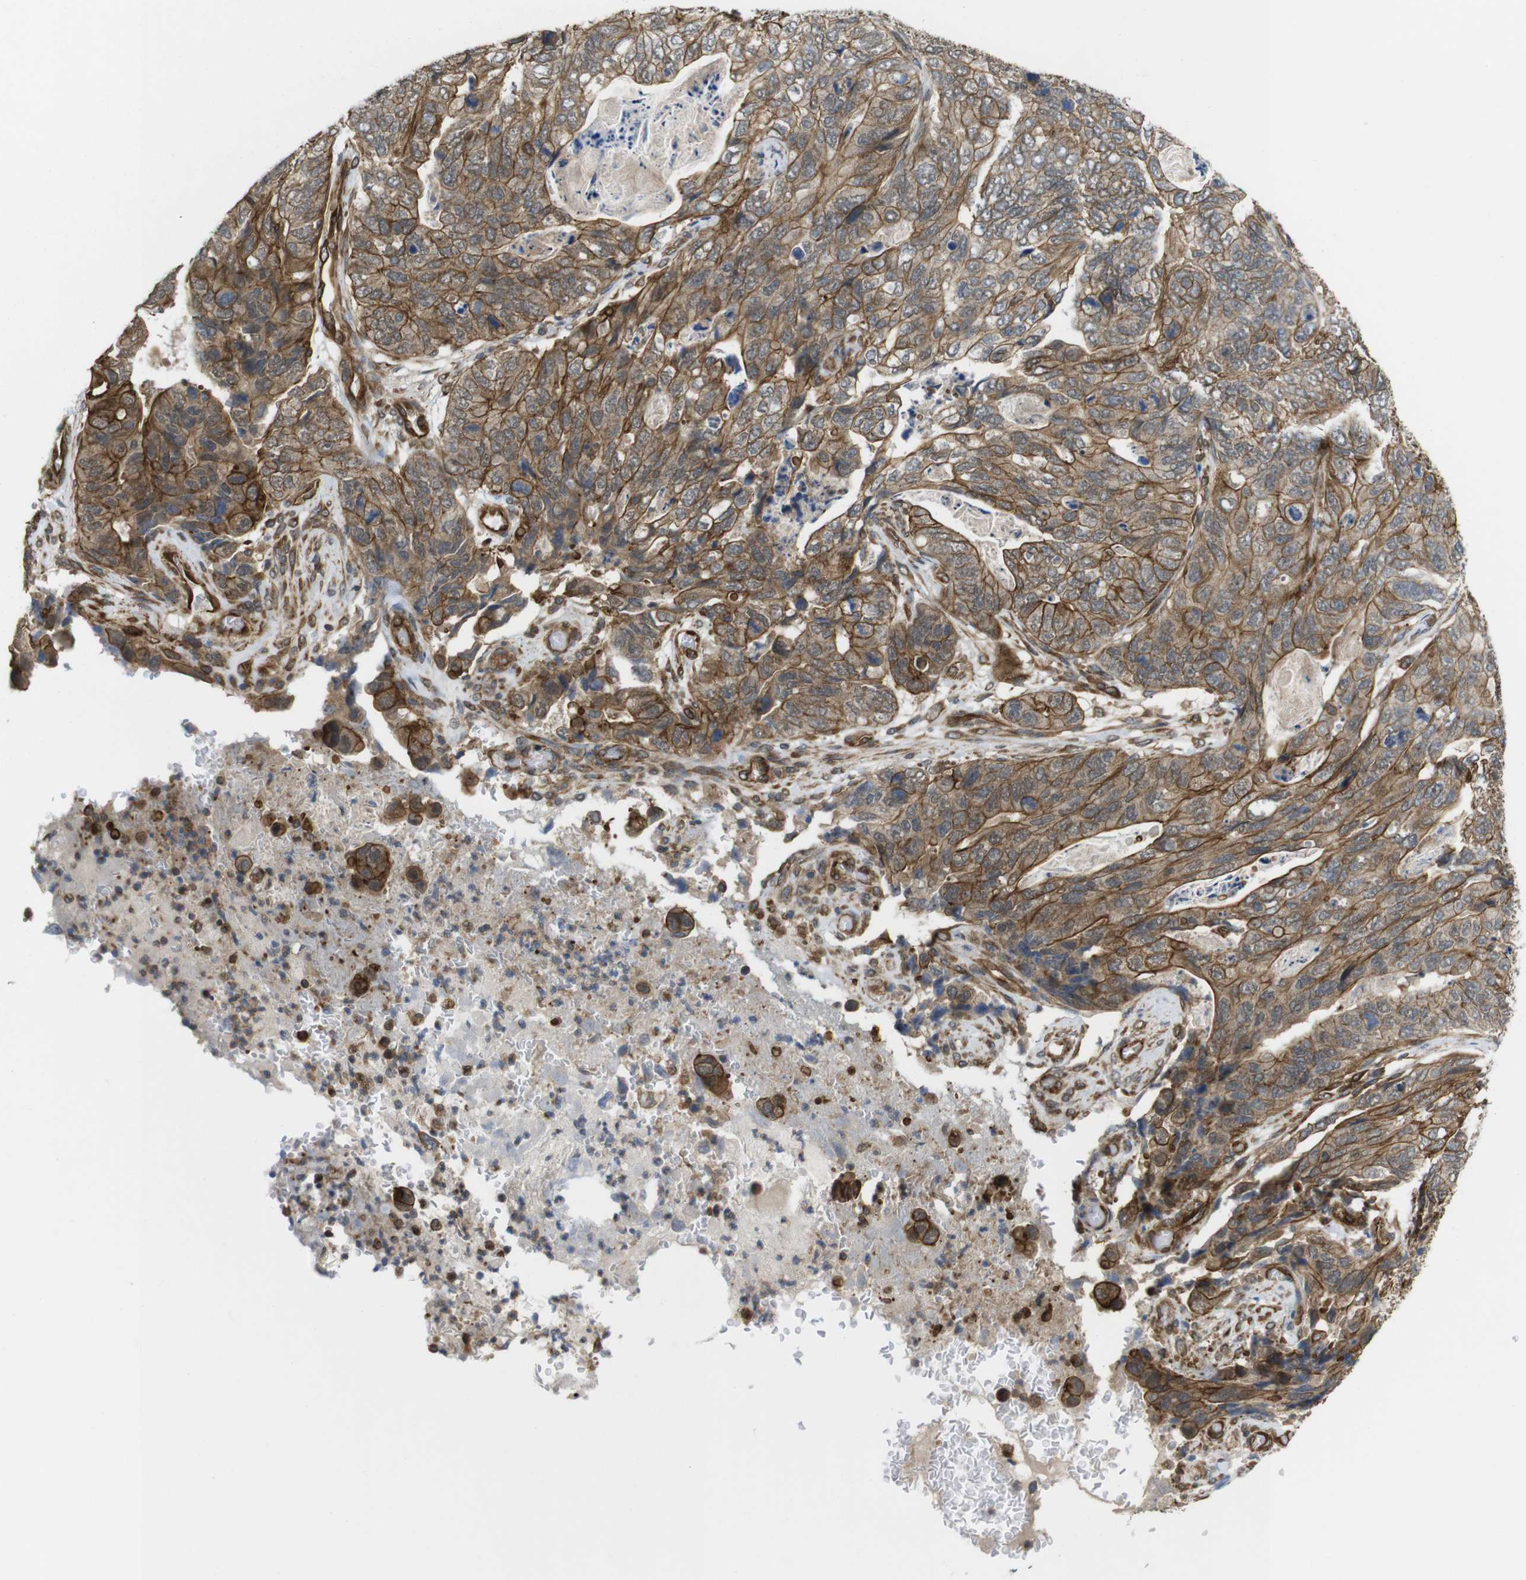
{"staining": {"intensity": "moderate", "quantity": ">75%", "location": "cytoplasmic/membranous"}, "tissue": "stomach cancer", "cell_type": "Tumor cells", "image_type": "cancer", "snomed": [{"axis": "morphology", "description": "Adenocarcinoma, NOS"}, {"axis": "topography", "description": "Stomach"}], "caption": "Protein expression analysis of stomach adenocarcinoma exhibits moderate cytoplasmic/membranous positivity in about >75% of tumor cells.", "gene": "ZDHHC5", "patient": {"sex": "female", "age": 89}}